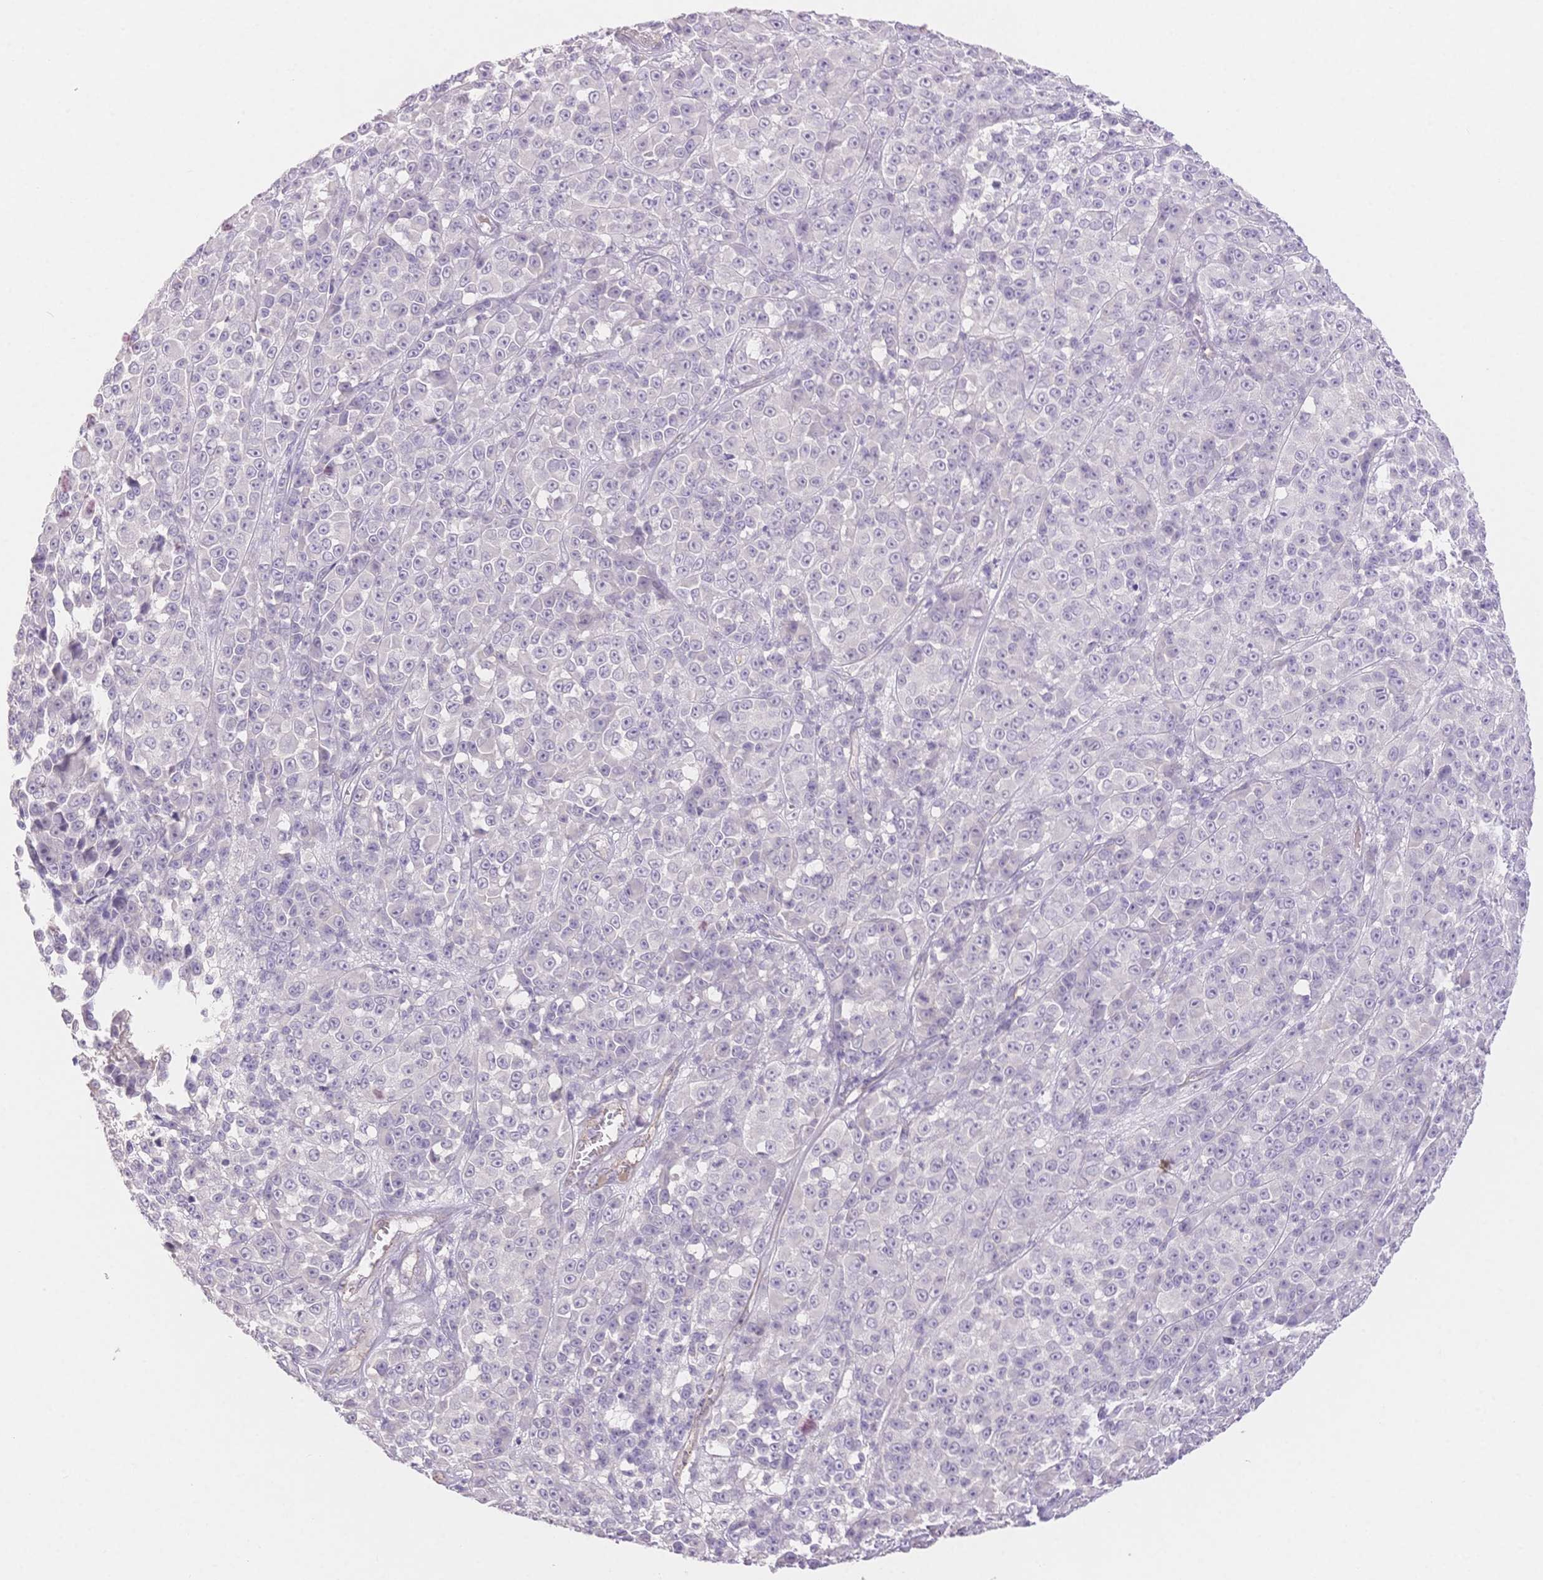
{"staining": {"intensity": "negative", "quantity": "none", "location": "none"}, "tissue": "melanoma", "cell_type": "Tumor cells", "image_type": "cancer", "snomed": [{"axis": "morphology", "description": "Malignant melanoma, NOS"}, {"axis": "topography", "description": "Skin"}, {"axis": "topography", "description": "Skin of back"}], "caption": "Histopathology image shows no protein expression in tumor cells of malignant melanoma tissue.", "gene": "SUV39H2", "patient": {"sex": "male", "age": 91}}